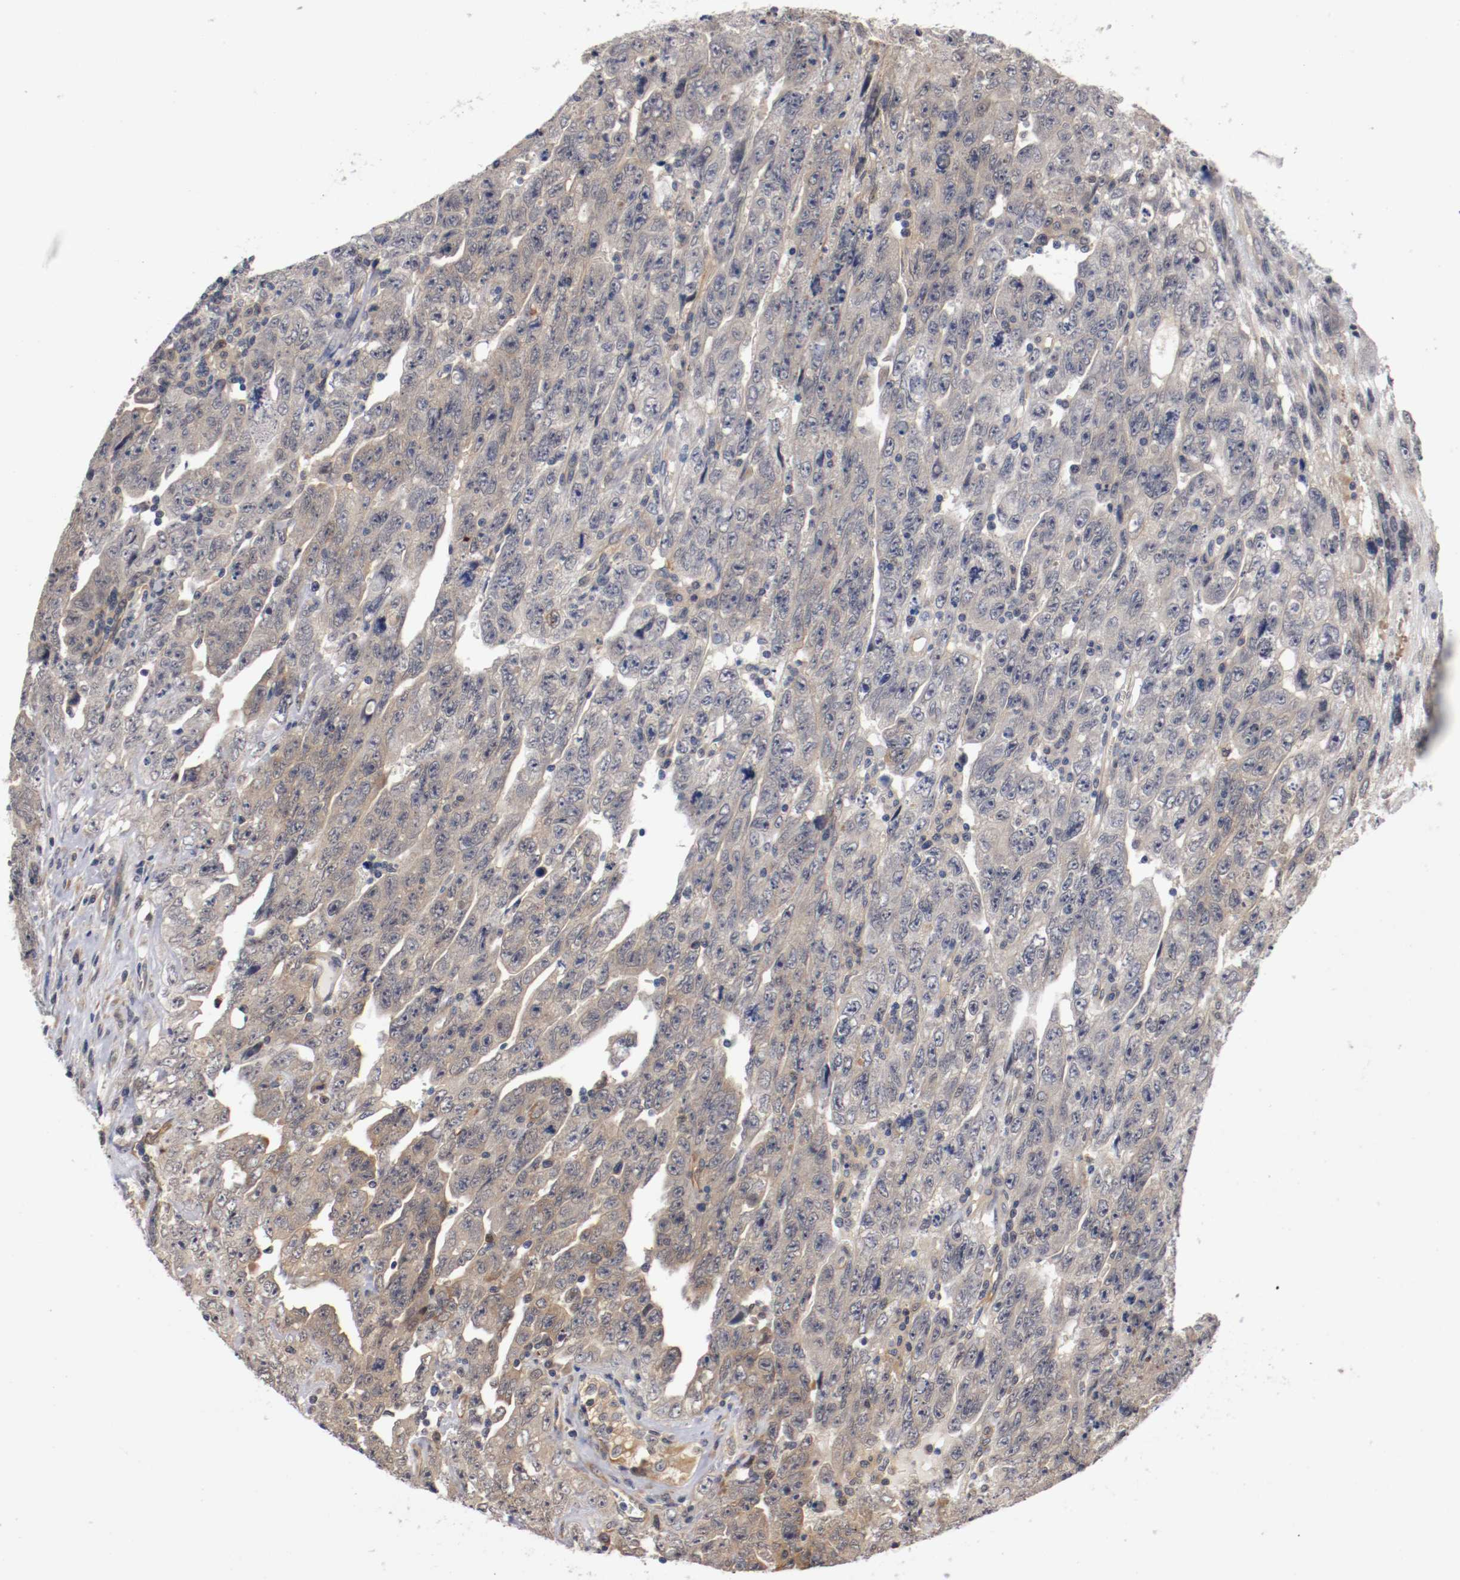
{"staining": {"intensity": "weak", "quantity": "<25%", "location": "cytoplasmic/membranous"}, "tissue": "testis cancer", "cell_type": "Tumor cells", "image_type": "cancer", "snomed": [{"axis": "morphology", "description": "Carcinoma, Embryonal, NOS"}, {"axis": "topography", "description": "Testis"}], "caption": "Tumor cells show no significant protein staining in embryonal carcinoma (testis).", "gene": "RBM23", "patient": {"sex": "male", "age": 28}}